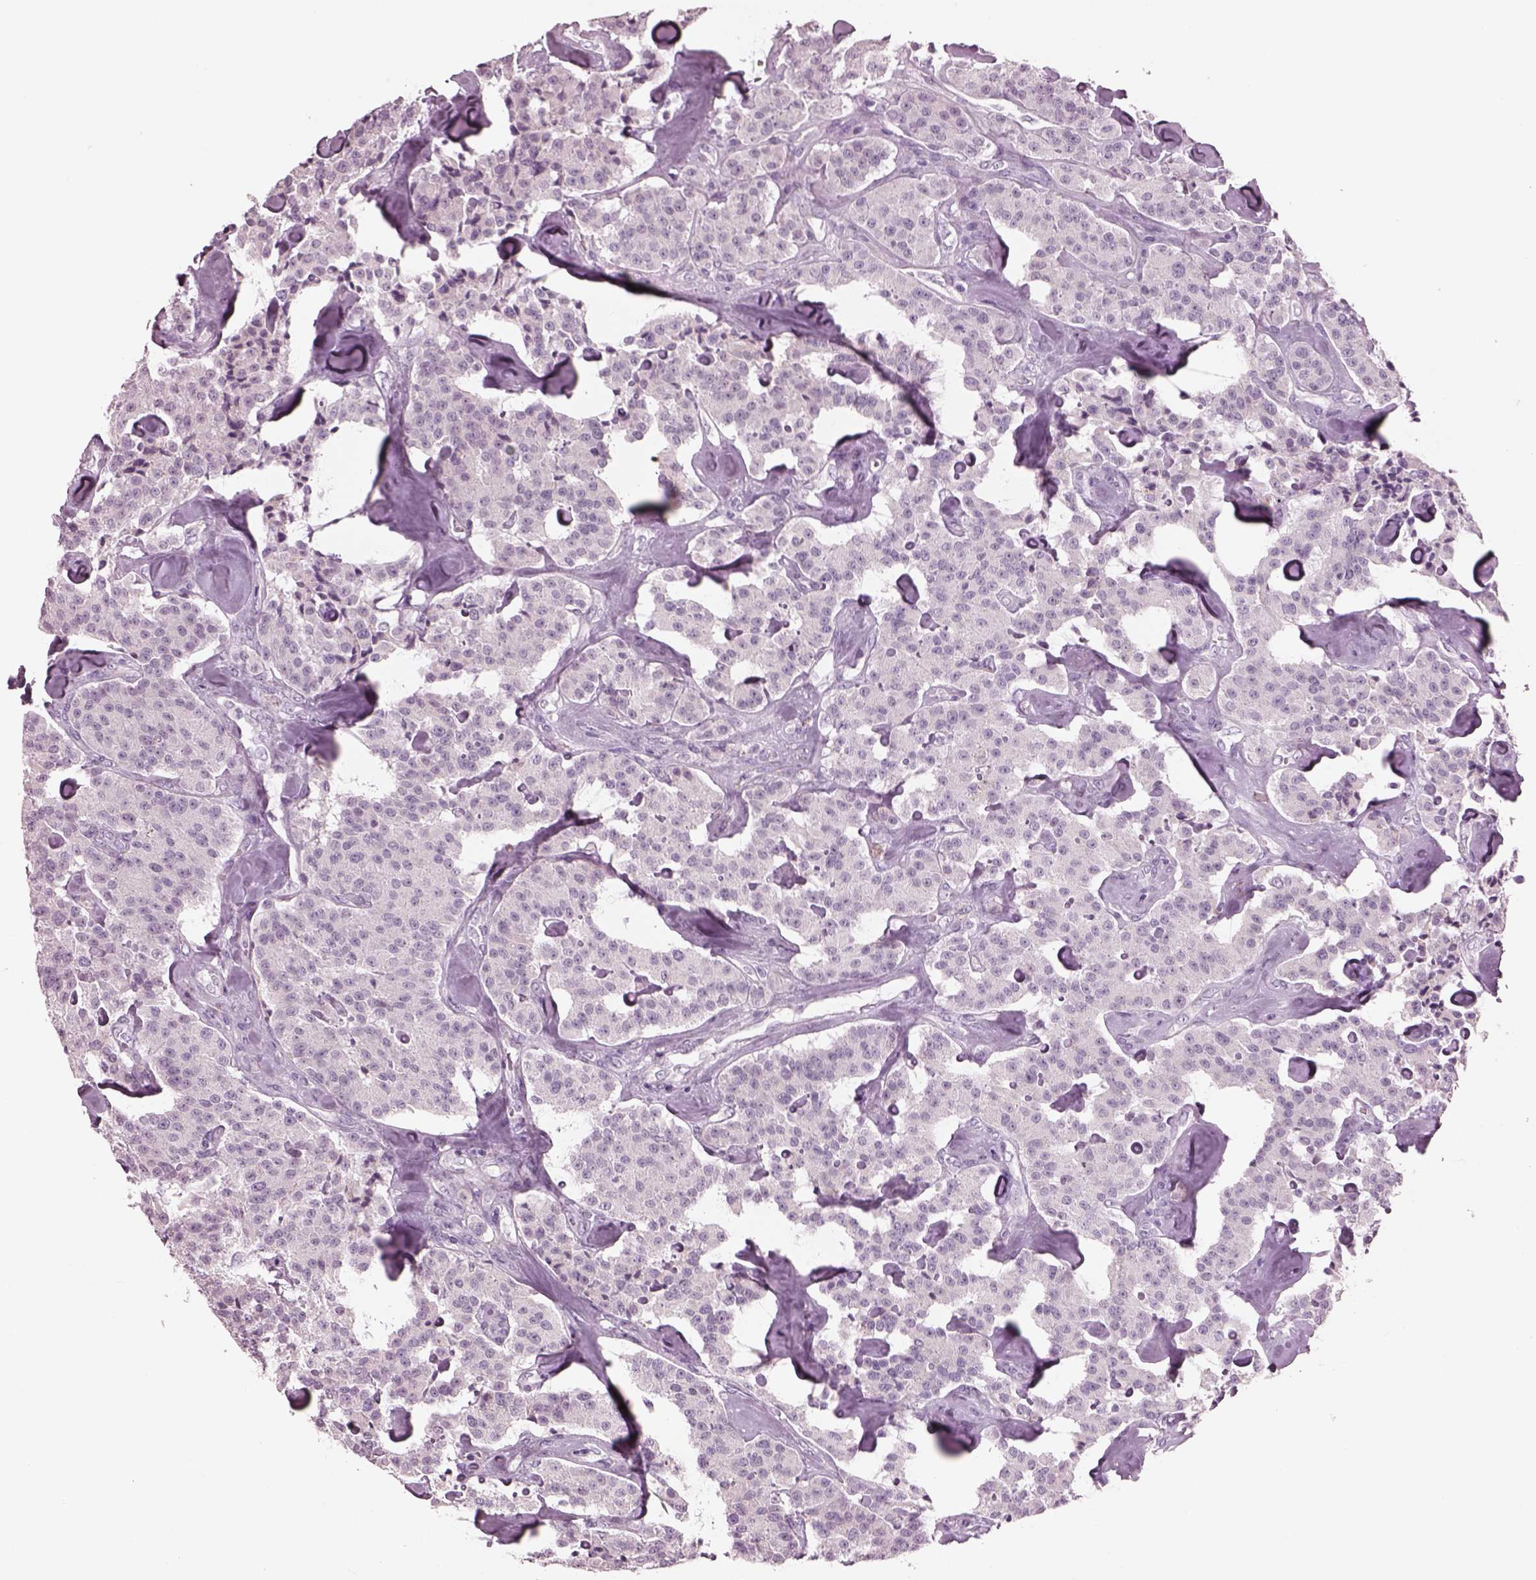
{"staining": {"intensity": "negative", "quantity": "none", "location": "none"}, "tissue": "carcinoid", "cell_type": "Tumor cells", "image_type": "cancer", "snomed": [{"axis": "morphology", "description": "Carcinoid, malignant, NOS"}, {"axis": "topography", "description": "Pancreas"}], "caption": "High magnification brightfield microscopy of malignant carcinoid stained with DAB (3,3'-diaminobenzidine) (brown) and counterstained with hematoxylin (blue): tumor cells show no significant staining.", "gene": "CYLC1", "patient": {"sex": "male", "age": 41}}